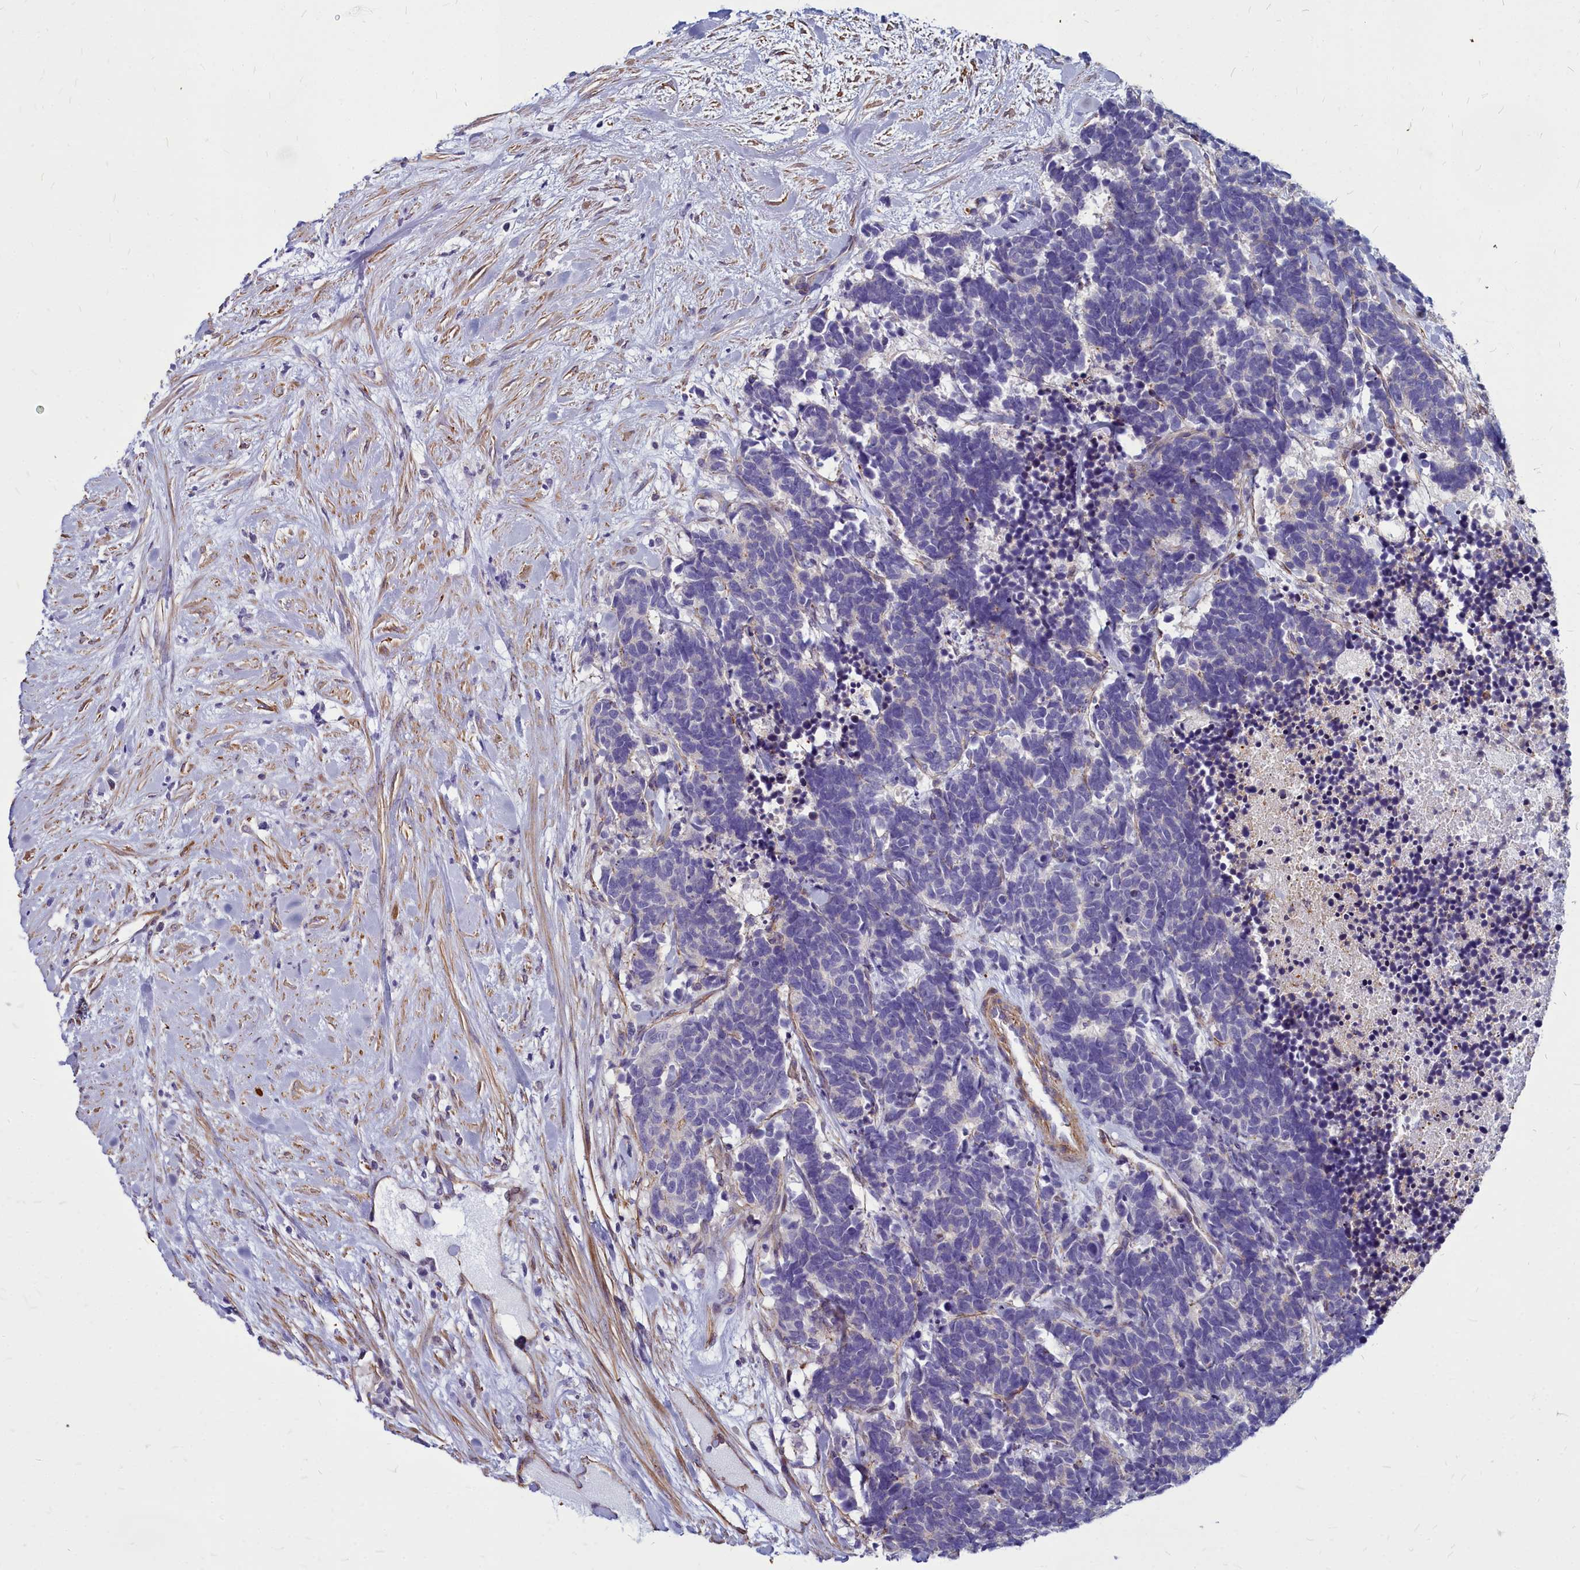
{"staining": {"intensity": "negative", "quantity": "none", "location": "none"}, "tissue": "carcinoid", "cell_type": "Tumor cells", "image_type": "cancer", "snomed": [{"axis": "morphology", "description": "Carcinoma, NOS"}, {"axis": "morphology", "description": "Carcinoid, malignant, NOS"}, {"axis": "topography", "description": "Prostate"}], "caption": "Immunohistochemistry (IHC) histopathology image of human carcinoid stained for a protein (brown), which exhibits no expression in tumor cells.", "gene": "TTC5", "patient": {"sex": "male", "age": 57}}